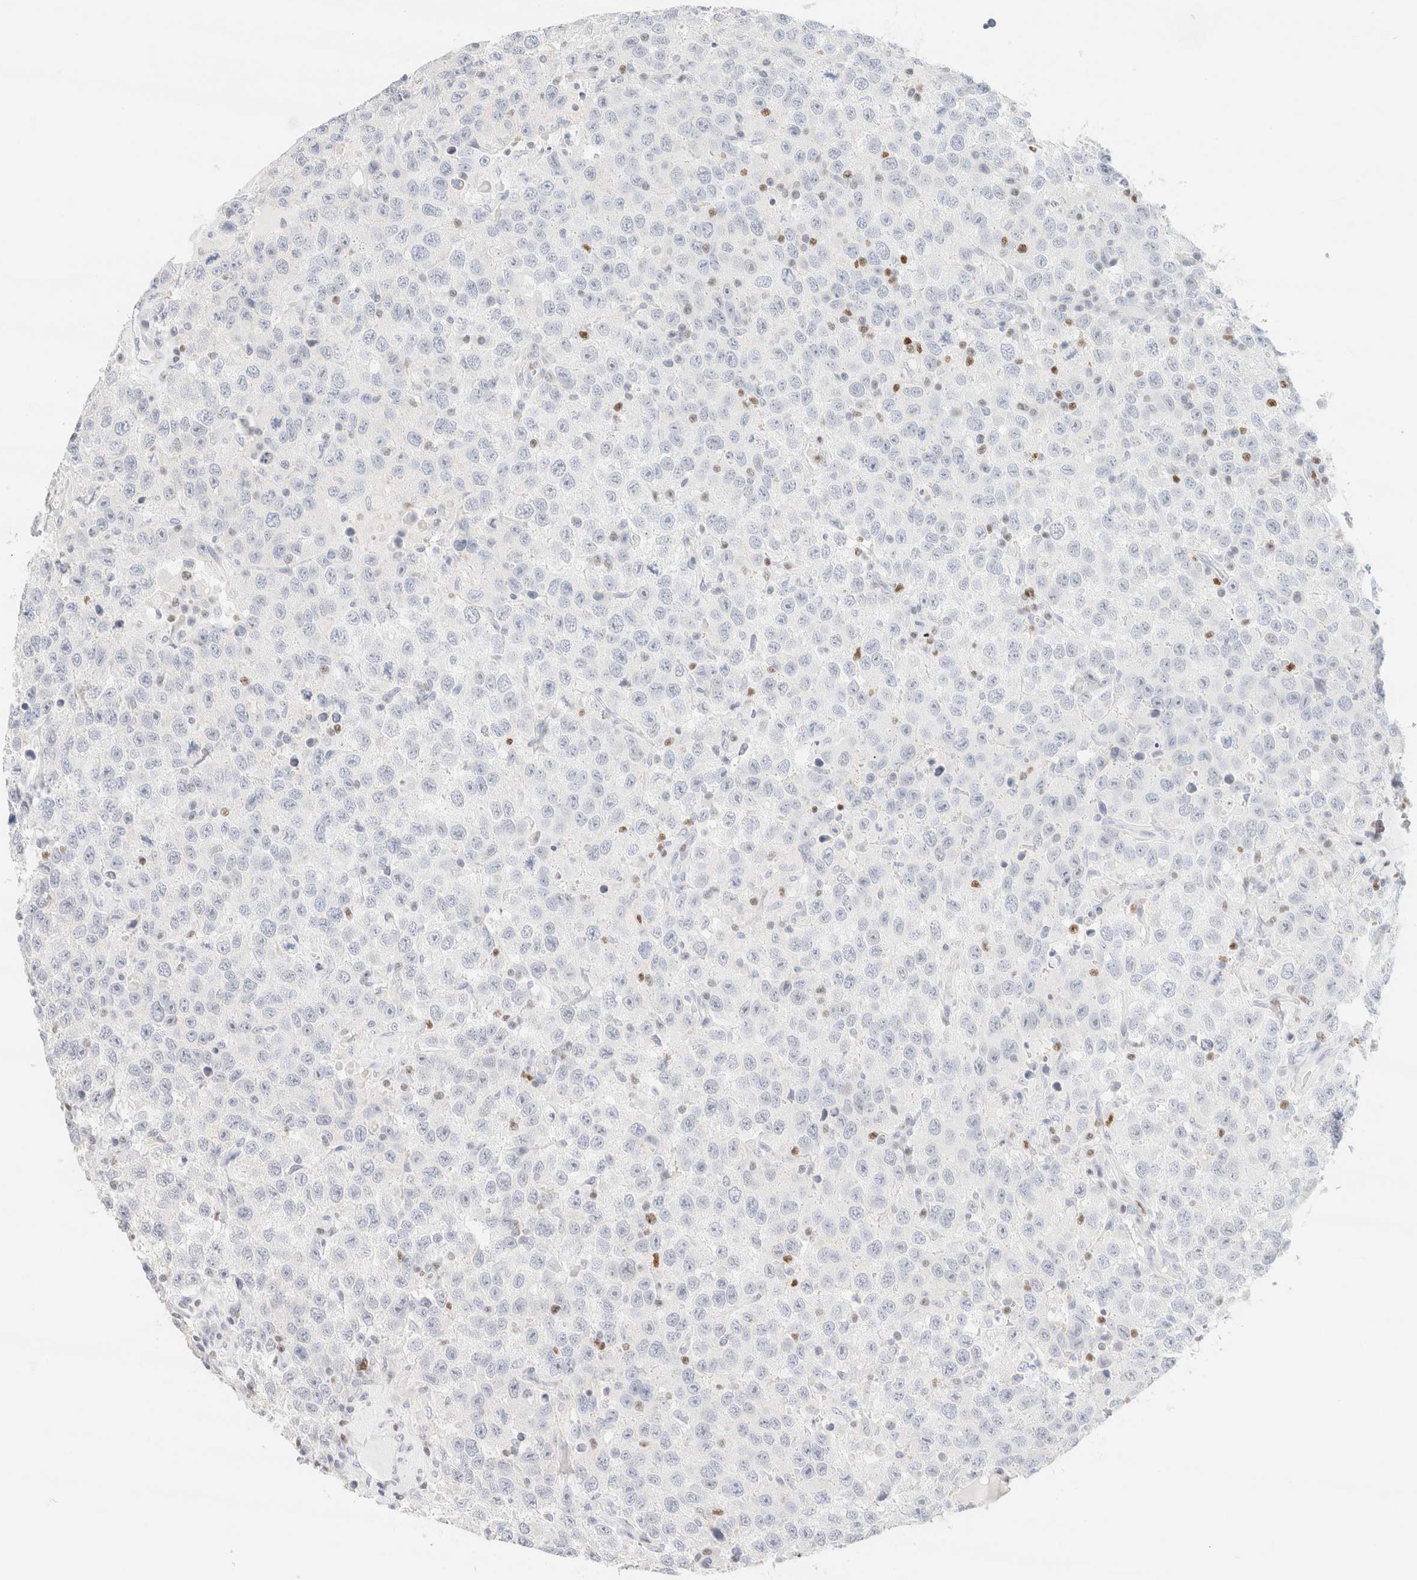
{"staining": {"intensity": "negative", "quantity": "none", "location": "none"}, "tissue": "testis cancer", "cell_type": "Tumor cells", "image_type": "cancer", "snomed": [{"axis": "morphology", "description": "Seminoma, NOS"}, {"axis": "topography", "description": "Testis"}], "caption": "Protein analysis of testis cancer (seminoma) exhibits no significant positivity in tumor cells.", "gene": "IKZF3", "patient": {"sex": "male", "age": 41}}